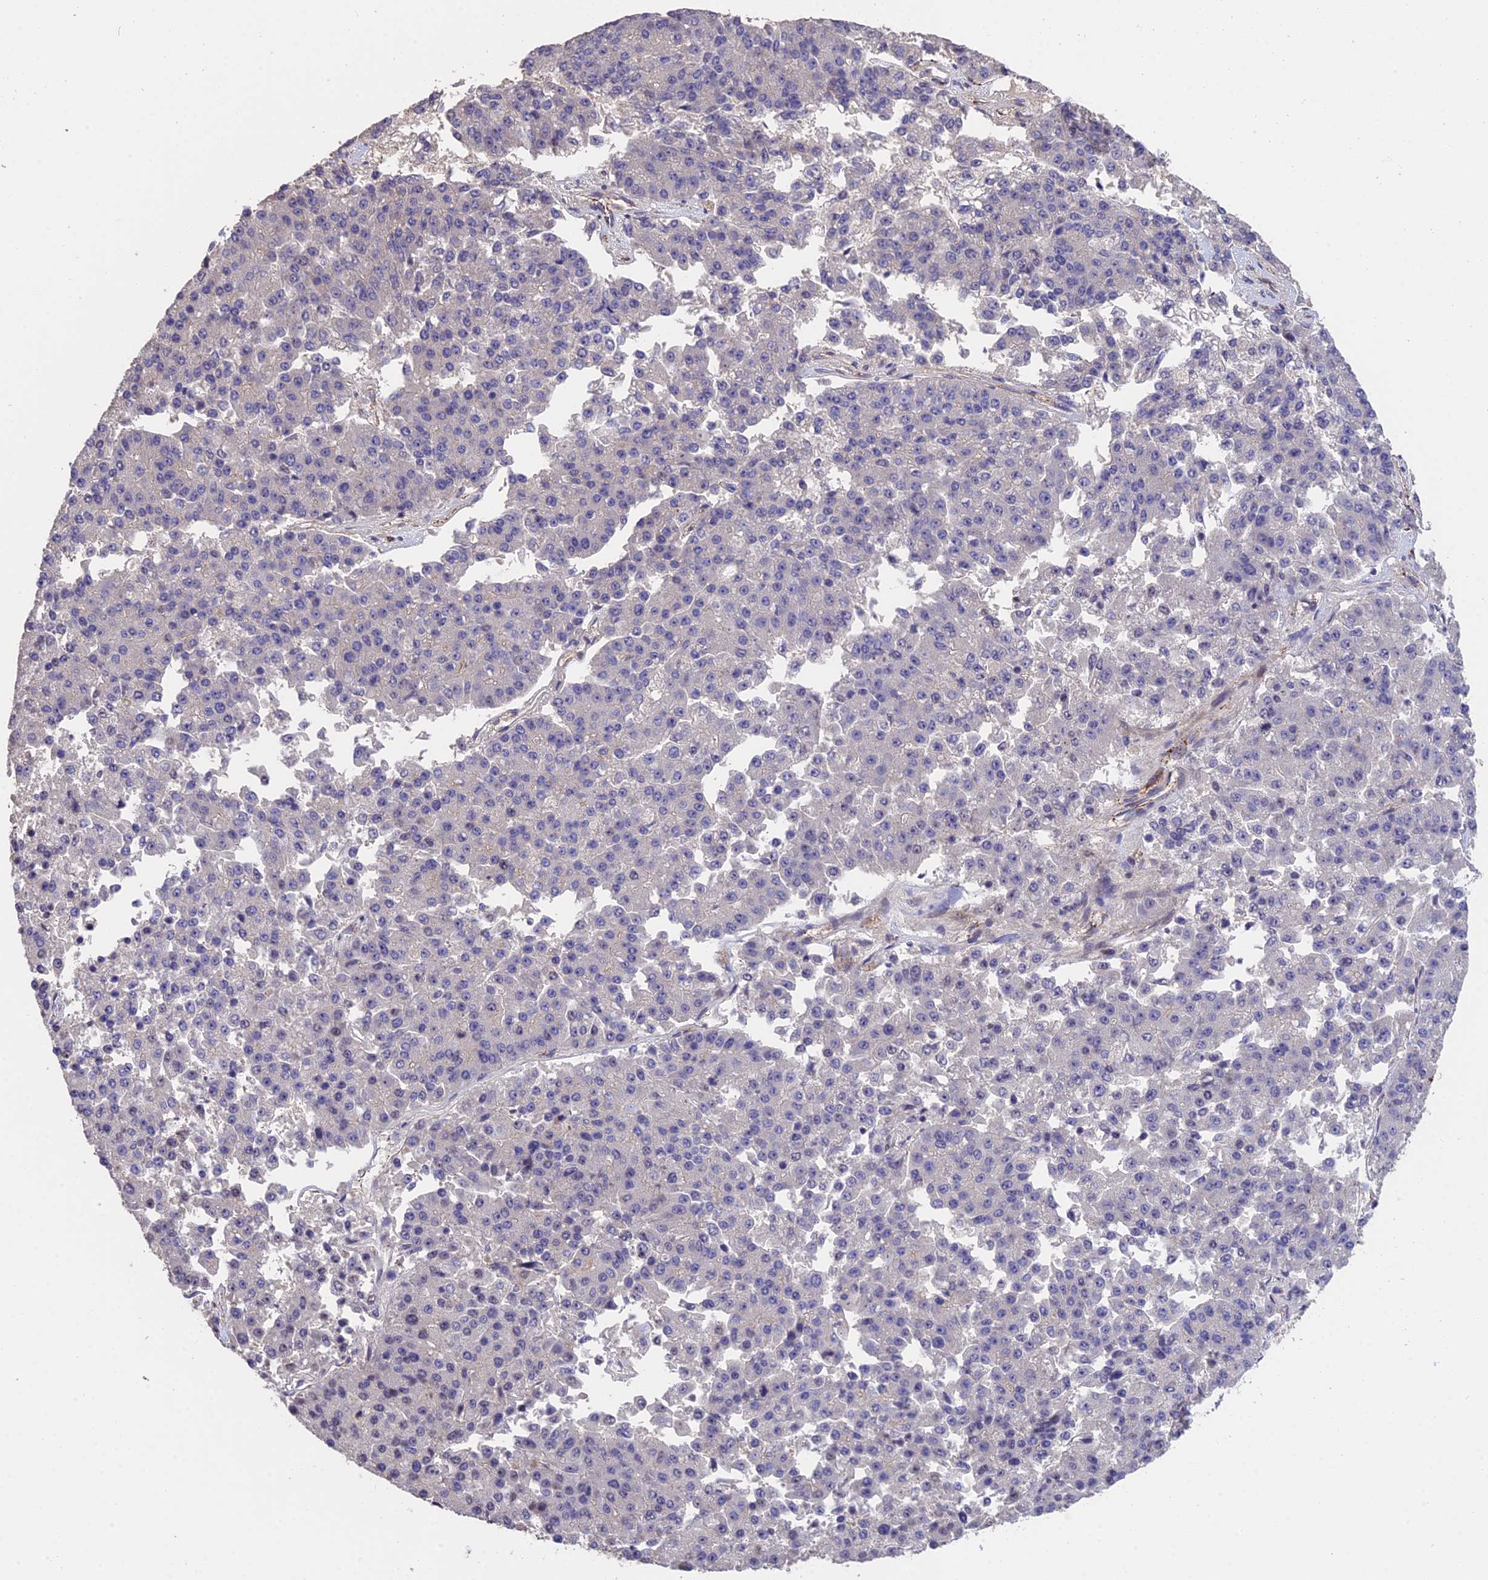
{"staining": {"intensity": "negative", "quantity": "none", "location": "none"}, "tissue": "pancreatic cancer", "cell_type": "Tumor cells", "image_type": "cancer", "snomed": [{"axis": "morphology", "description": "Adenocarcinoma, NOS"}, {"axis": "topography", "description": "Pancreas"}], "caption": "Tumor cells are negative for brown protein staining in pancreatic adenocarcinoma.", "gene": "MFSD2A", "patient": {"sex": "male", "age": 50}}